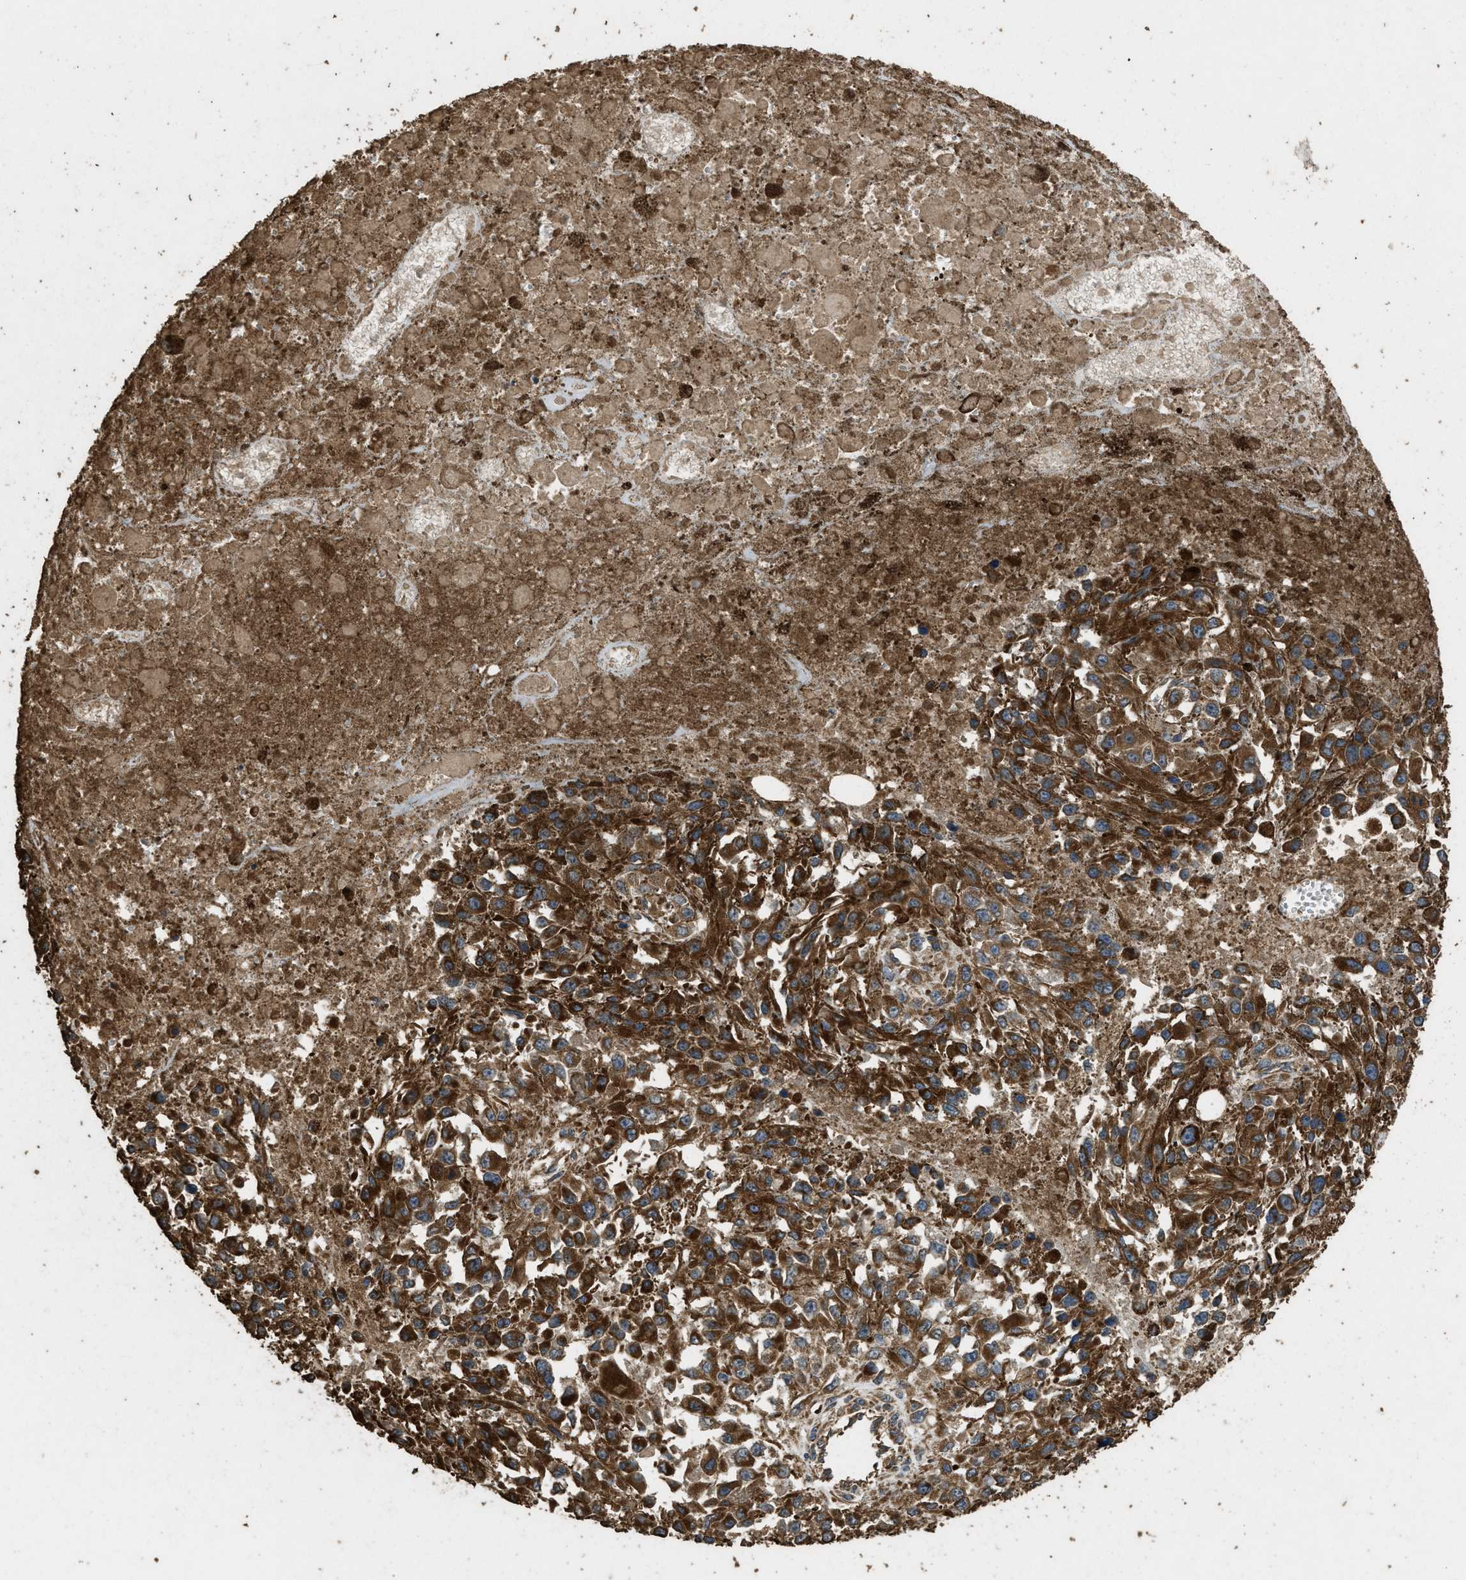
{"staining": {"intensity": "strong", "quantity": ">75%", "location": "cytoplasmic/membranous"}, "tissue": "melanoma", "cell_type": "Tumor cells", "image_type": "cancer", "snomed": [{"axis": "morphology", "description": "Malignant melanoma, Metastatic site"}, {"axis": "topography", "description": "Lymph node"}], "caption": "Protein staining by IHC displays strong cytoplasmic/membranous positivity in approximately >75% of tumor cells in melanoma.", "gene": "CYRIA", "patient": {"sex": "male", "age": 59}}